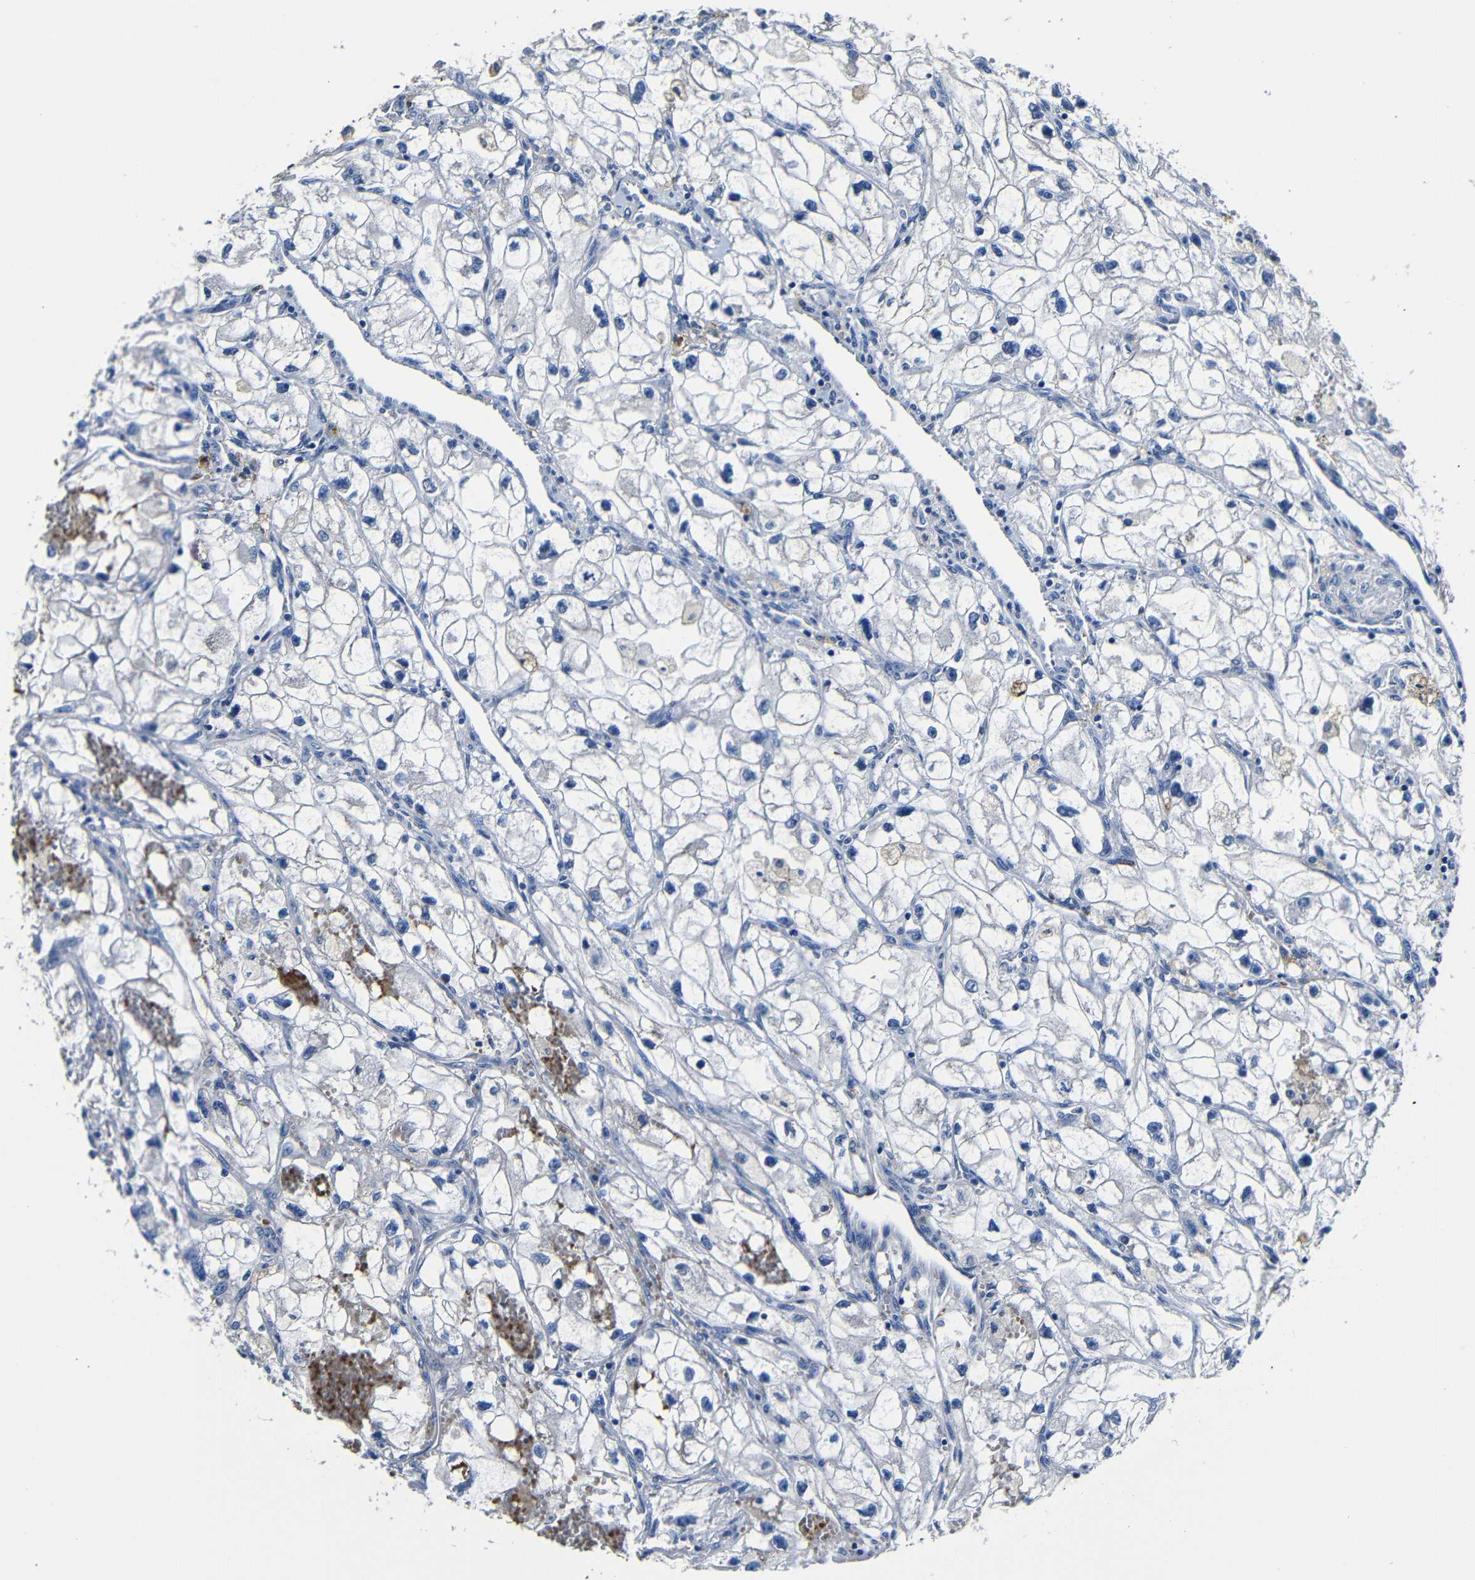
{"staining": {"intensity": "negative", "quantity": "none", "location": "none"}, "tissue": "renal cancer", "cell_type": "Tumor cells", "image_type": "cancer", "snomed": [{"axis": "morphology", "description": "Adenocarcinoma, NOS"}, {"axis": "topography", "description": "Kidney"}], "caption": "This is an immunohistochemistry histopathology image of renal adenocarcinoma. There is no expression in tumor cells.", "gene": "TNFAIP1", "patient": {"sex": "female", "age": 70}}